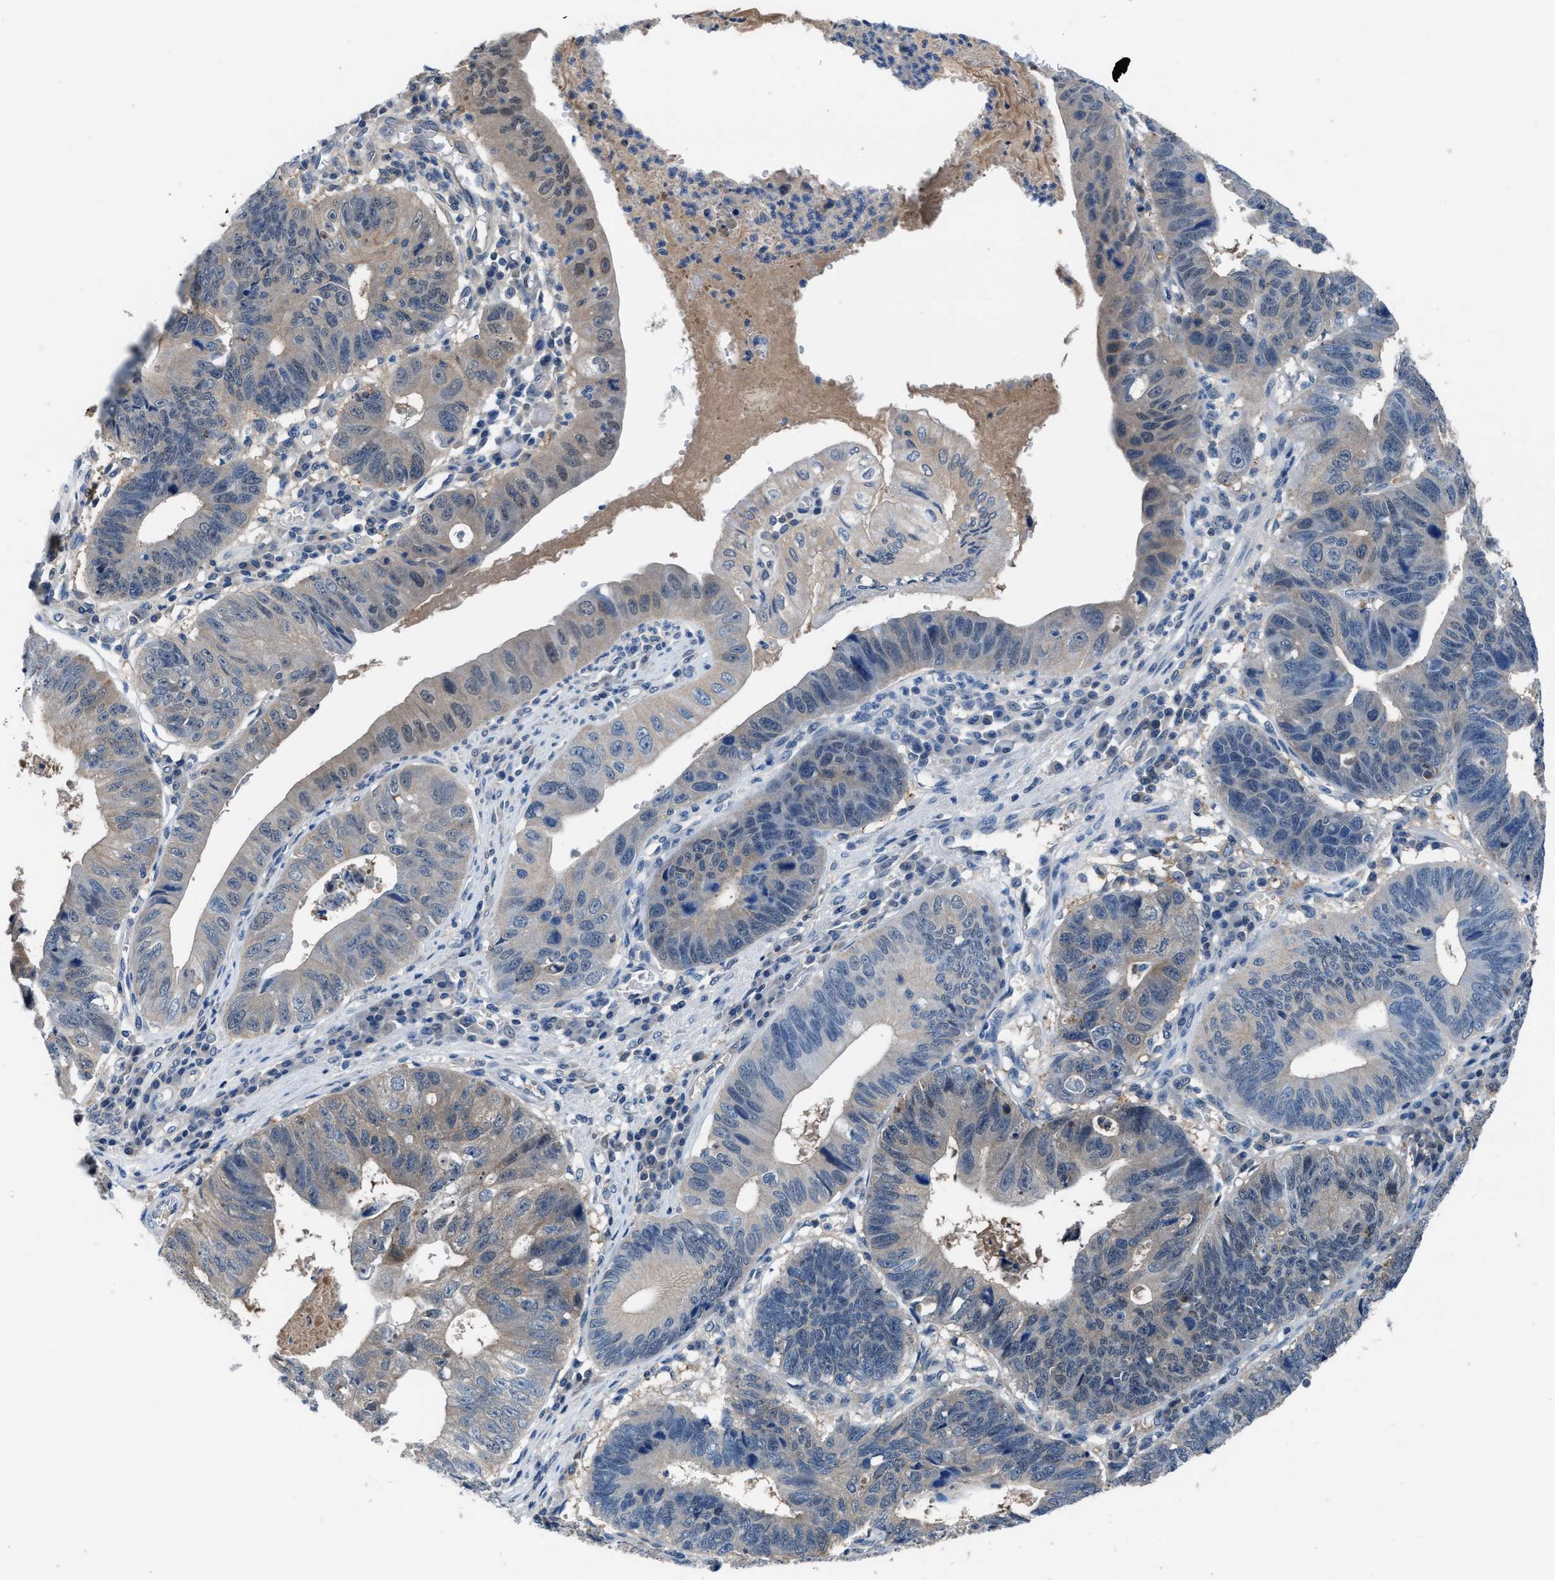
{"staining": {"intensity": "weak", "quantity": "<25%", "location": "cytoplasmic/membranous"}, "tissue": "stomach cancer", "cell_type": "Tumor cells", "image_type": "cancer", "snomed": [{"axis": "morphology", "description": "Adenocarcinoma, NOS"}, {"axis": "topography", "description": "Stomach"}], "caption": "Stomach adenocarcinoma stained for a protein using IHC displays no staining tumor cells.", "gene": "NUDT5", "patient": {"sex": "male", "age": 59}}